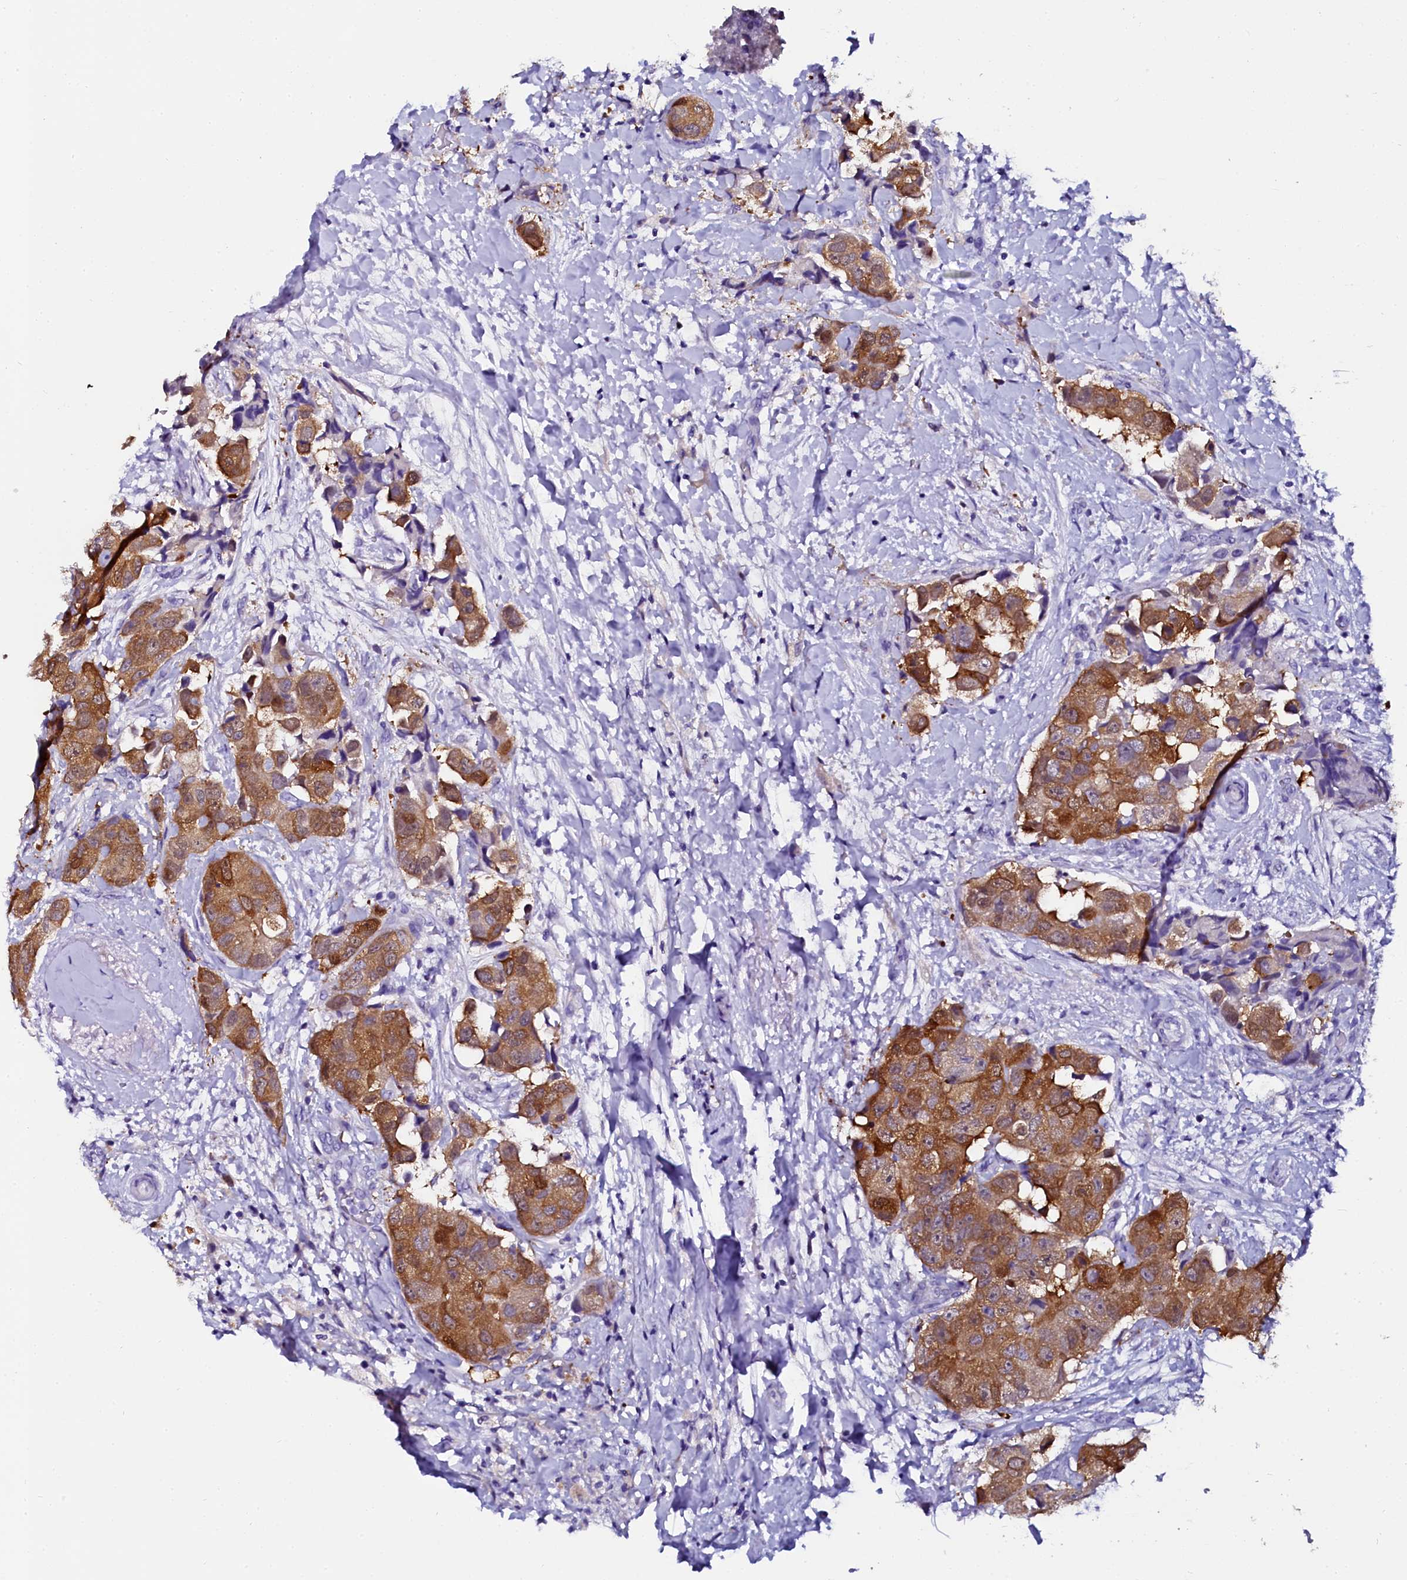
{"staining": {"intensity": "moderate", "quantity": ">75%", "location": "cytoplasmic/membranous"}, "tissue": "breast cancer", "cell_type": "Tumor cells", "image_type": "cancer", "snomed": [{"axis": "morphology", "description": "Normal tissue, NOS"}, {"axis": "morphology", "description": "Duct carcinoma"}, {"axis": "topography", "description": "Breast"}], "caption": "High-power microscopy captured an IHC histopathology image of invasive ductal carcinoma (breast), revealing moderate cytoplasmic/membranous expression in approximately >75% of tumor cells.", "gene": "SORD", "patient": {"sex": "female", "age": 62}}